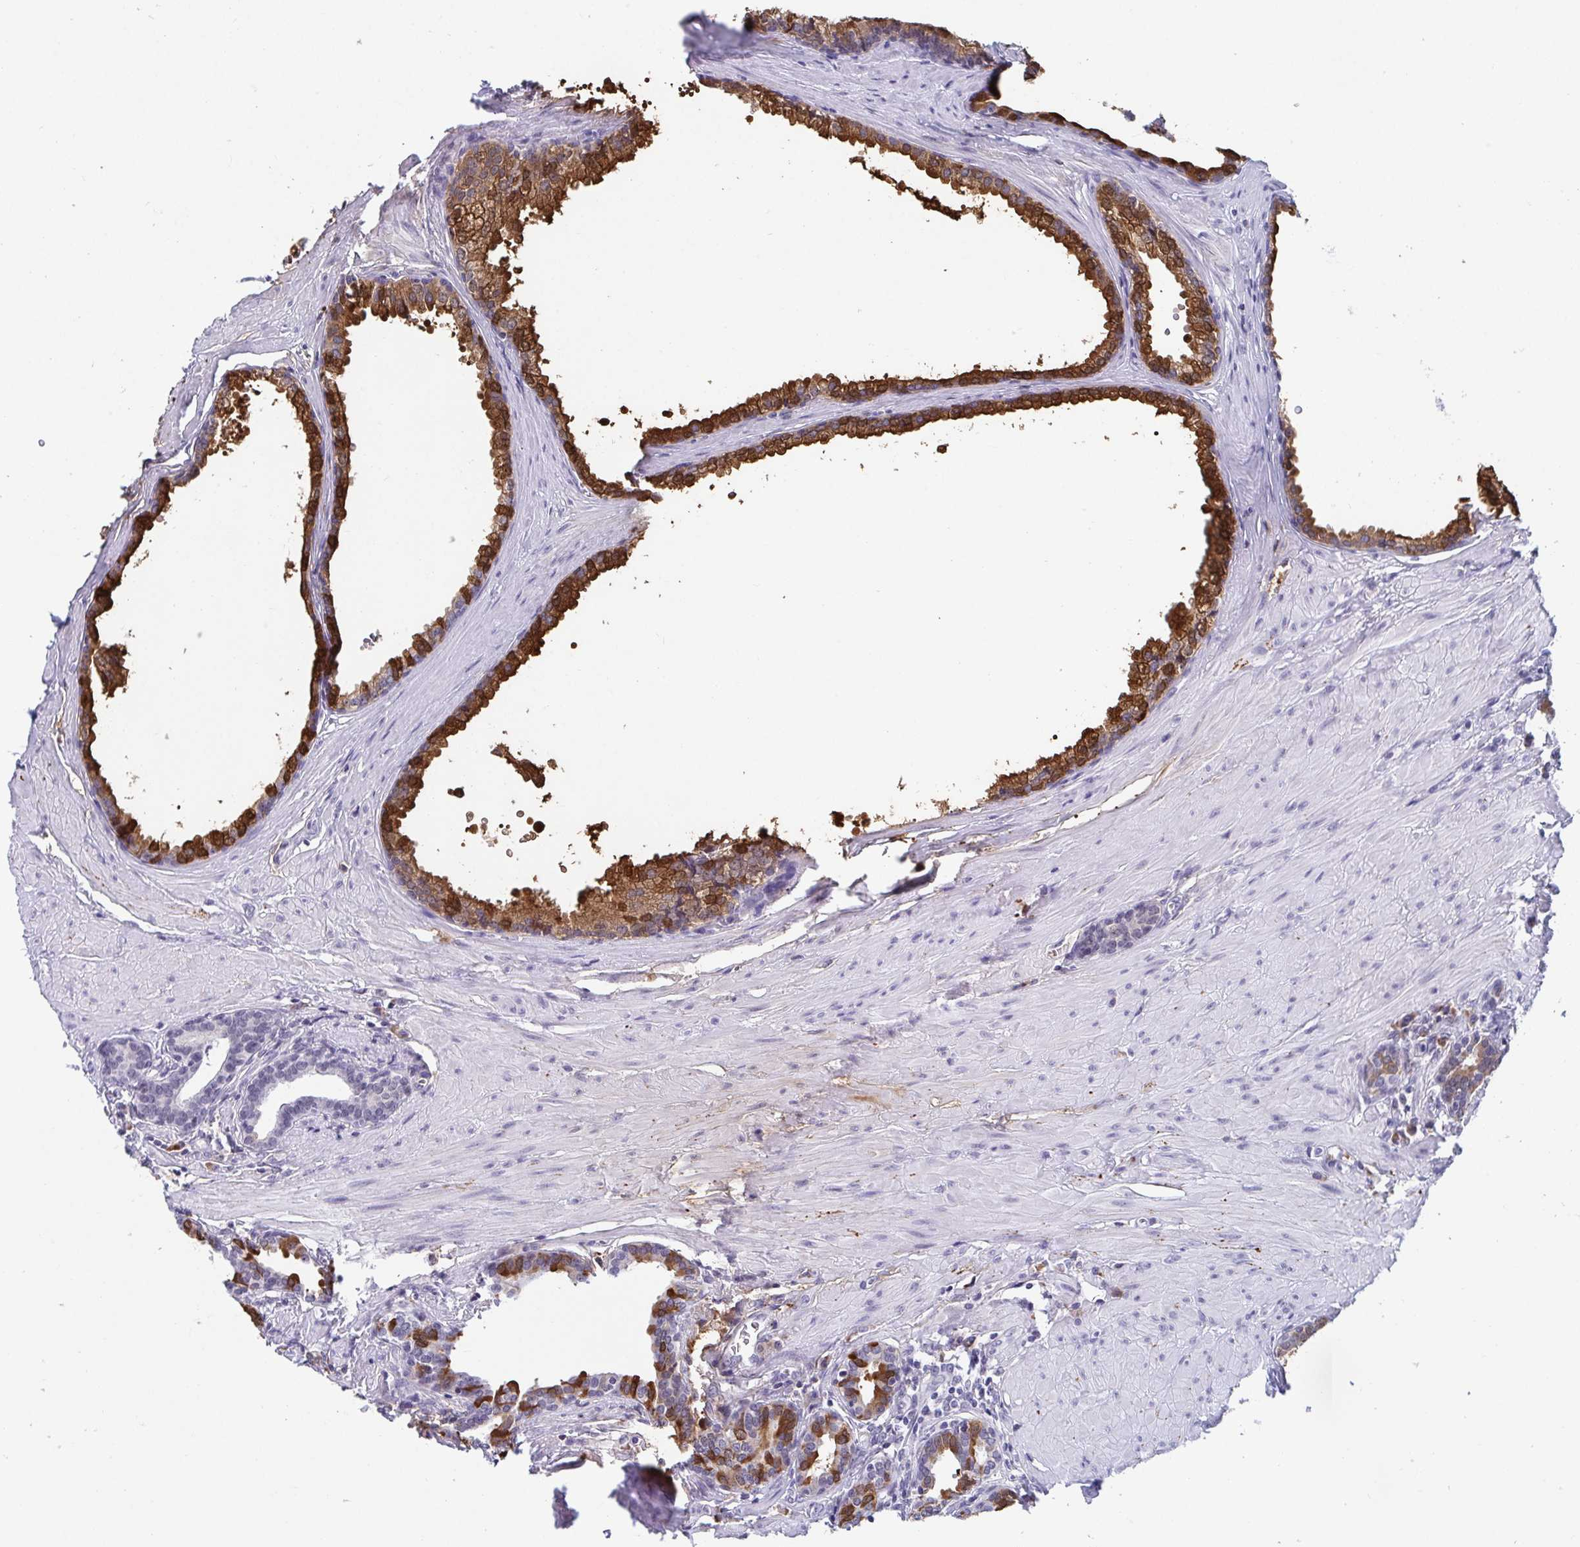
{"staining": {"intensity": "strong", "quantity": ">75%", "location": "cytoplasmic/membranous"}, "tissue": "prostate", "cell_type": "Glandular cells", "image_type": "normal", "snomed": [{"axis": "morphology", "description": "Normal tissue, NOS"}, {"axis": "topography", "description": "Prostate"}, {"axis": "topography", "description": "Peripheral nerve tissue"}], "caption": "High-magnification brightfield microscopy of unremarkable prostate stained with DAB (3,3'-diaminobenzidine) (brown) and counterstained with hematoxylin (blue). glandular cells exhibit strong cytoplasmic/membranous positivity is identified in approximately>75% of cells. Nuclei are stained in blue.", "gene": "WDR72", "patient": {"sex": "male", "age": 55}}